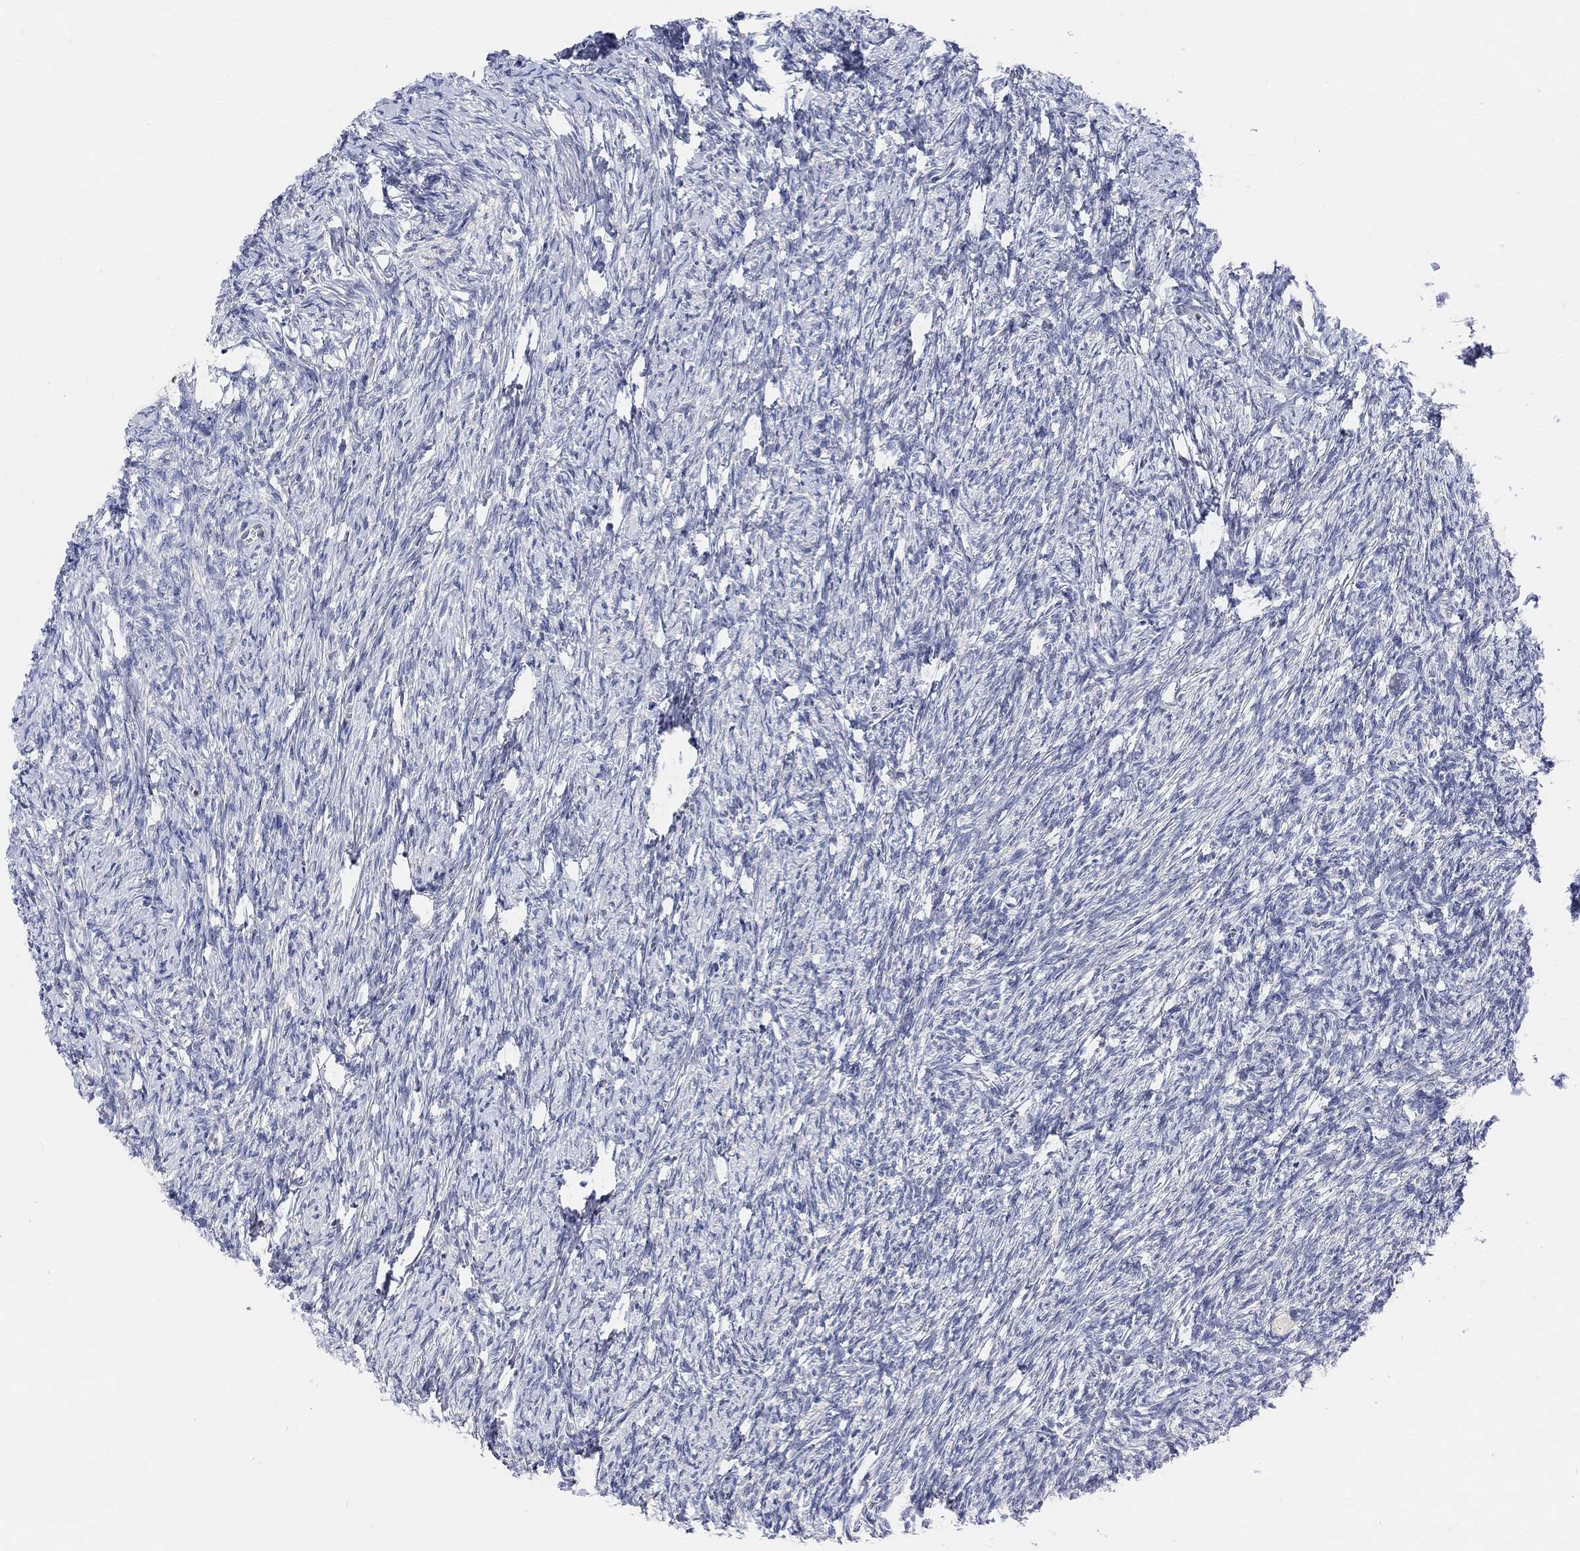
{"staining": {"intensity": "negative", "quantity": "none", "location": "none"}, "tissue": "ovary", "cell_type": "Follicle cells", "image_type": "normal", "snomed": [{"axis": "morphology", "description": "Normal tissue, NOS"}, {"axis": "topography", "description": "Ovary"}], "caption": "Image shows no protein positivity in follicle cells of normal ovary.", "gene": "HCRTR1", "patient": {"sex": "female", "age": 39}}